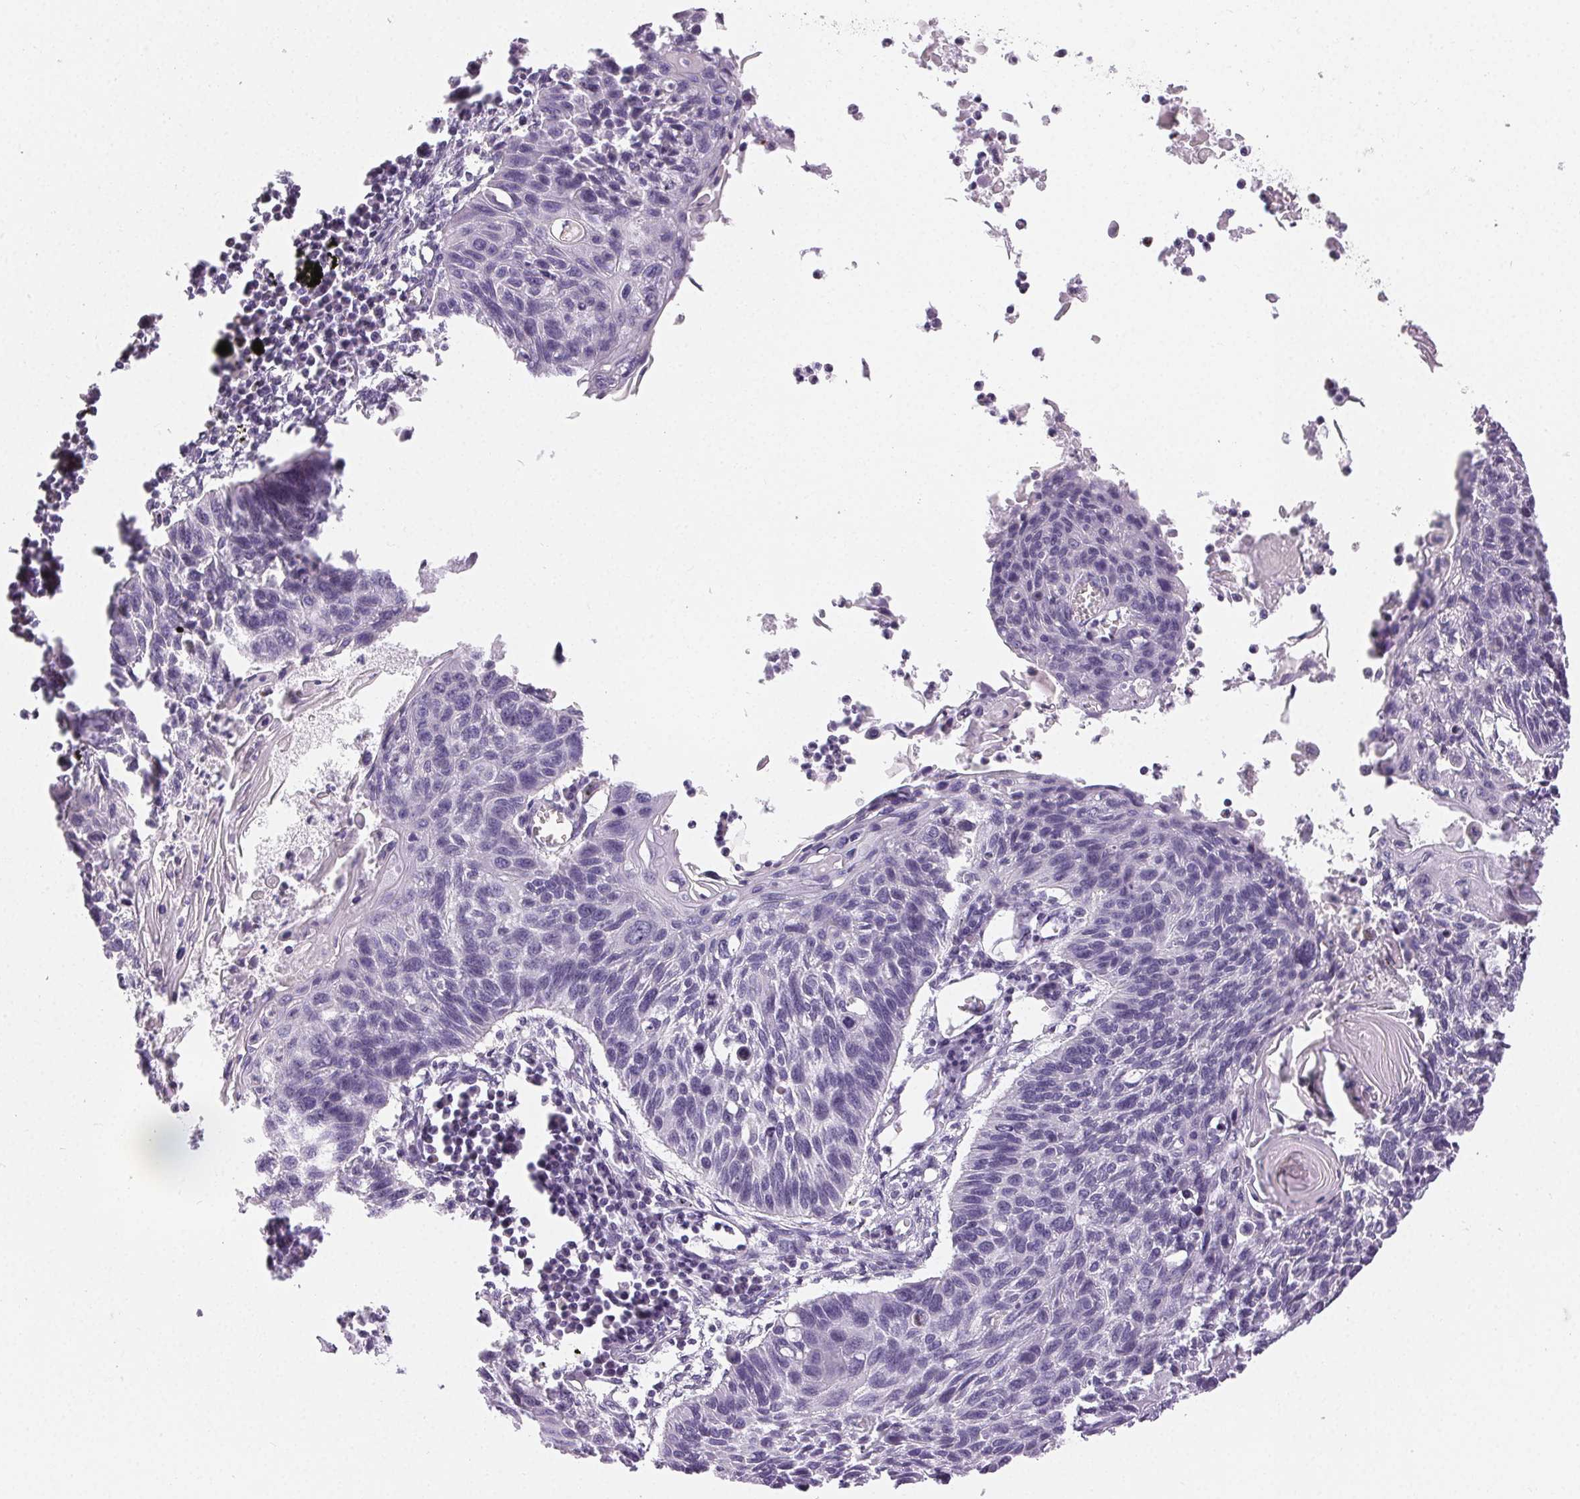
{"staining": {"intensity": "negative", "quantity": "none", "location": "none"}, "tissue": "lung cancer", "cell_type": "Tumor cells", "image_type": "cancer", "snomed": [{"axis": "morphology", "description": "Squamous cell carcinoma, NOS"}, {"axis": "topography", "description": "Lung"}], "caption": "This is an immunohistochemistry (IHC) photomicrograph of lung cancer (squamous cell carcinoma). There is no expression in tumor cells.", "gene": "SFTPD", "patient": {"sex": "male", "age": 78}}